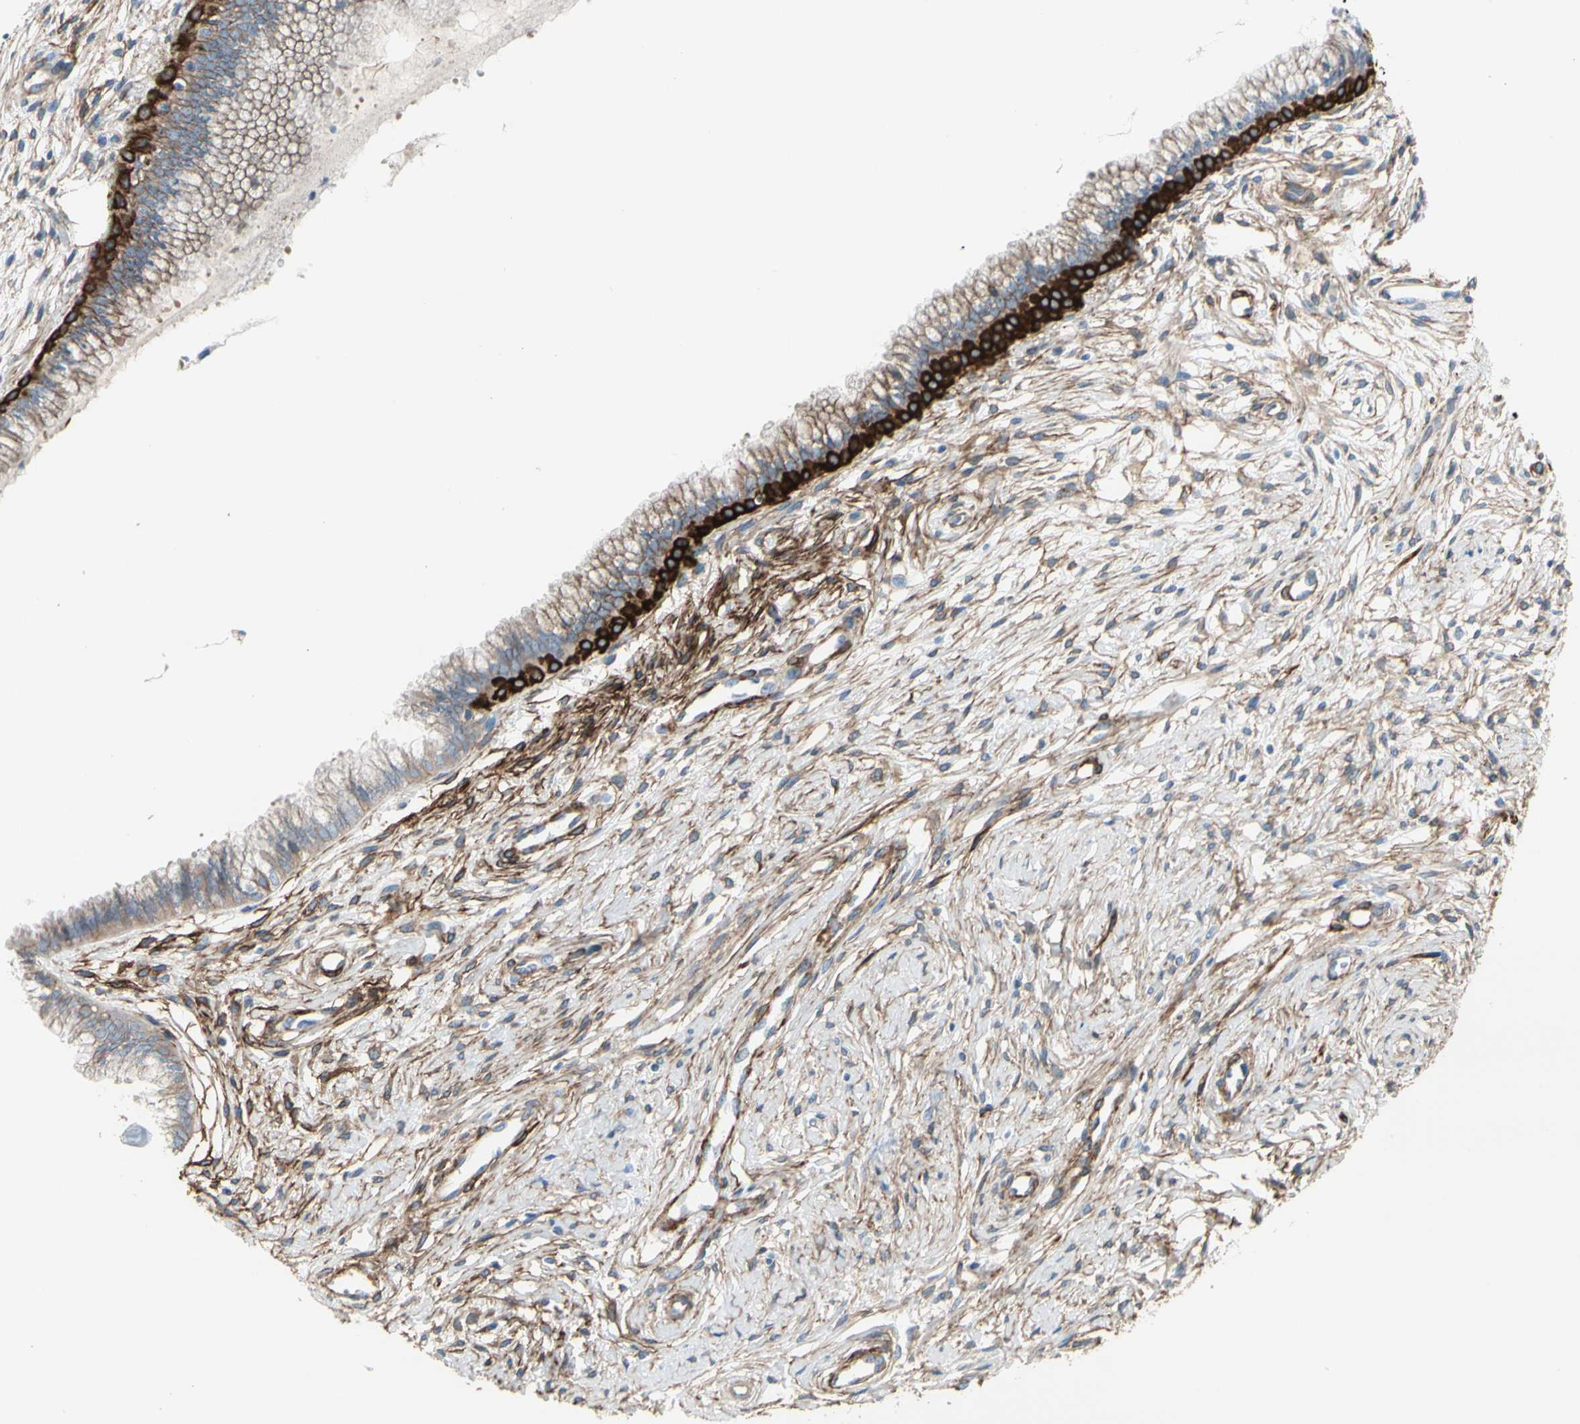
{"staining": {"intensity": "strong", "quantity": "25%-75%", "location": "cytoplasmic/membranous"}, "tissue": "cervix", "cell_type": "Glandular cells", "image_type": "normal", "snomed": [{"axis": "morphology", "description": "Normal tissue, NOS"}, {"axis": "topography", "description": "Cervix"}], "caption": "Protein expression analysis of normal human cervix reveals strong cytoplasmic/membranous staining in about 25%-75% of glandular cells.", "gene": "EPB41L2", "patient": {"sex": "female", "age": 39}}